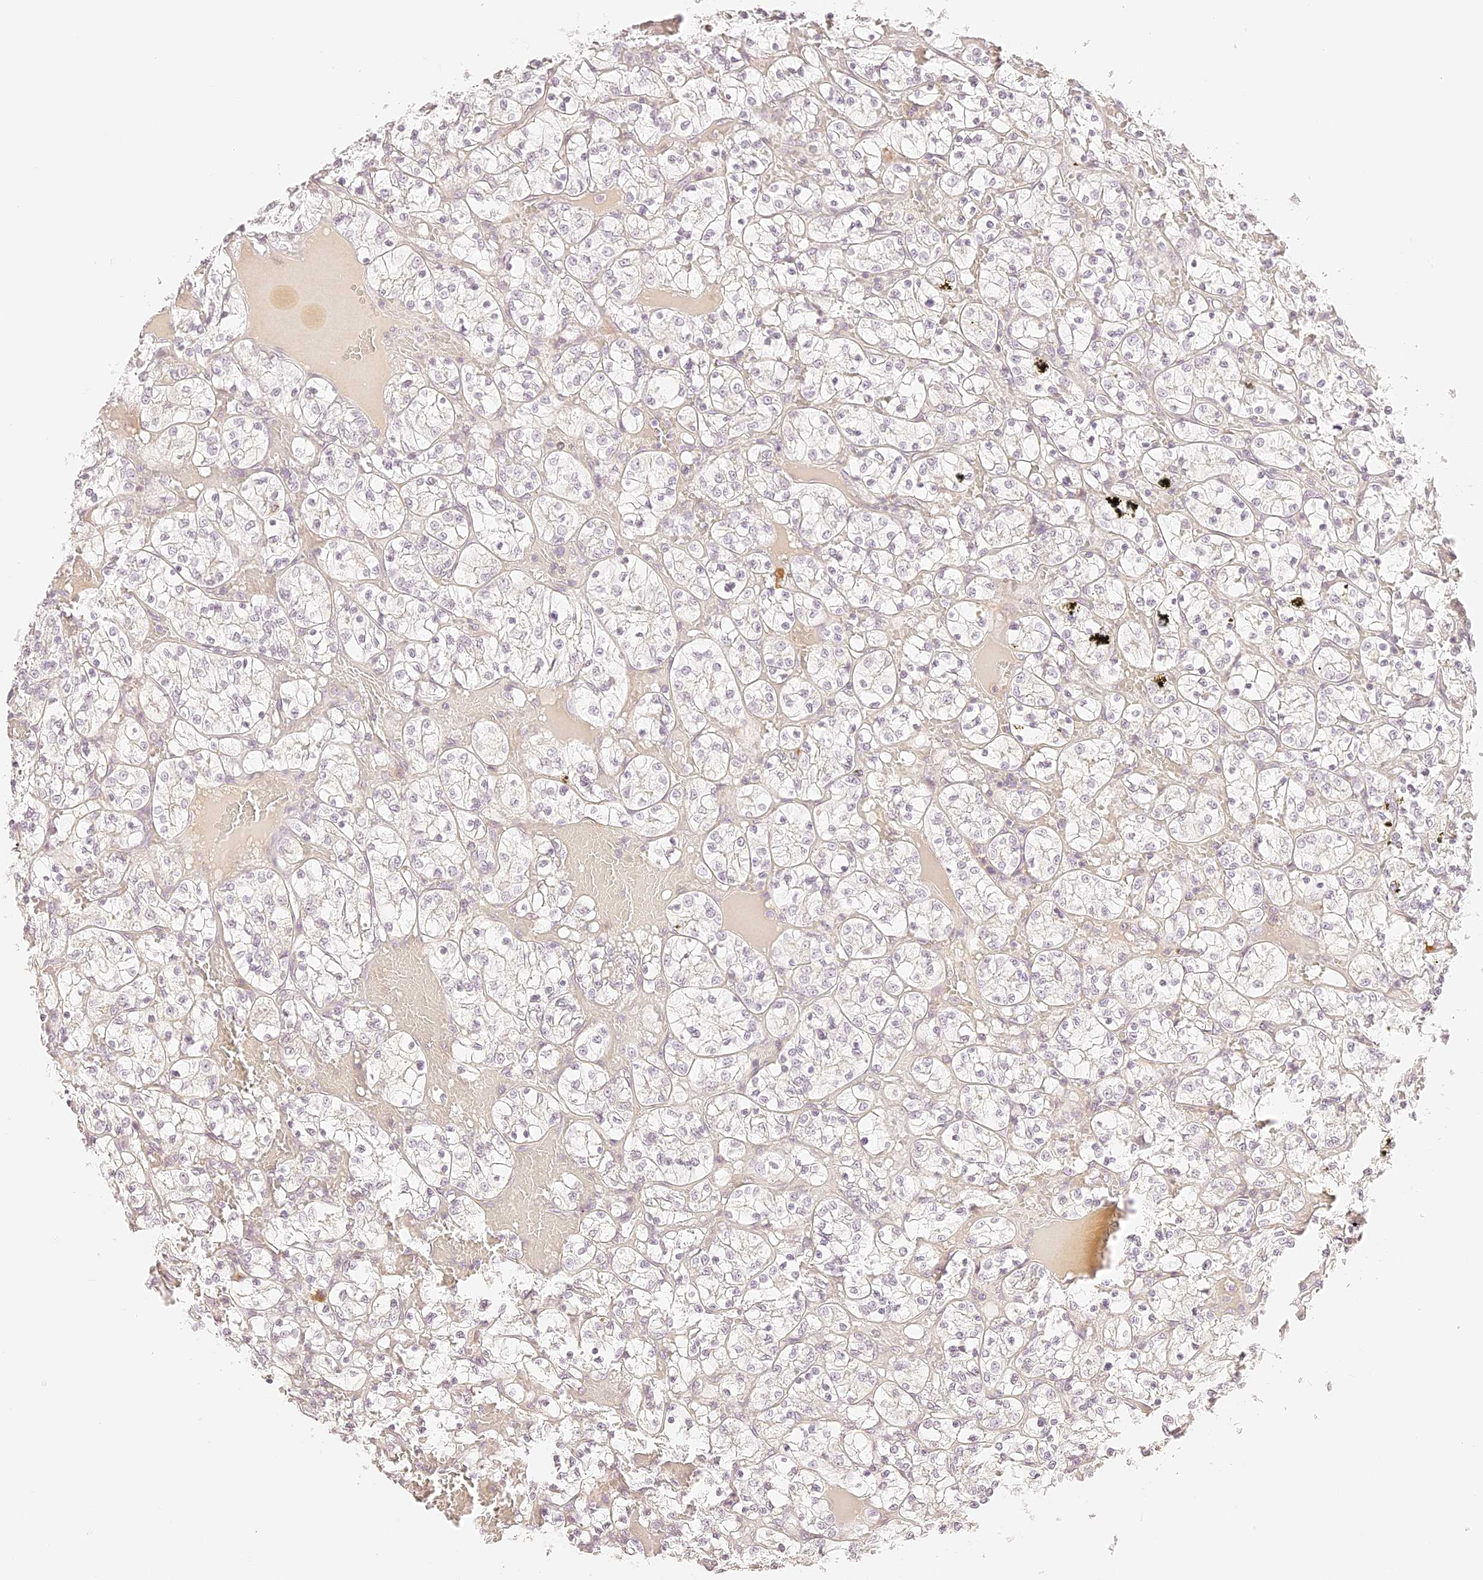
{"staining": {"intensity": "negative", "quantity": "none", "location": "none"}, "tissue": "renal cancer", "cell_type": "Tumor cells", "image_type": "cancer", "snomed": [{"axis": "morphology", "description": "Adenocarcinoma, NOS"}, {"axis": "topography", "description": "Kidney"}], "caption": "Immunohistochemical staining of human renal adenocarcinoma demonstrates no significant positivity in tumor cells.", "gene": "TRIM45", "patient": {"sex": "female", "age": 69}}